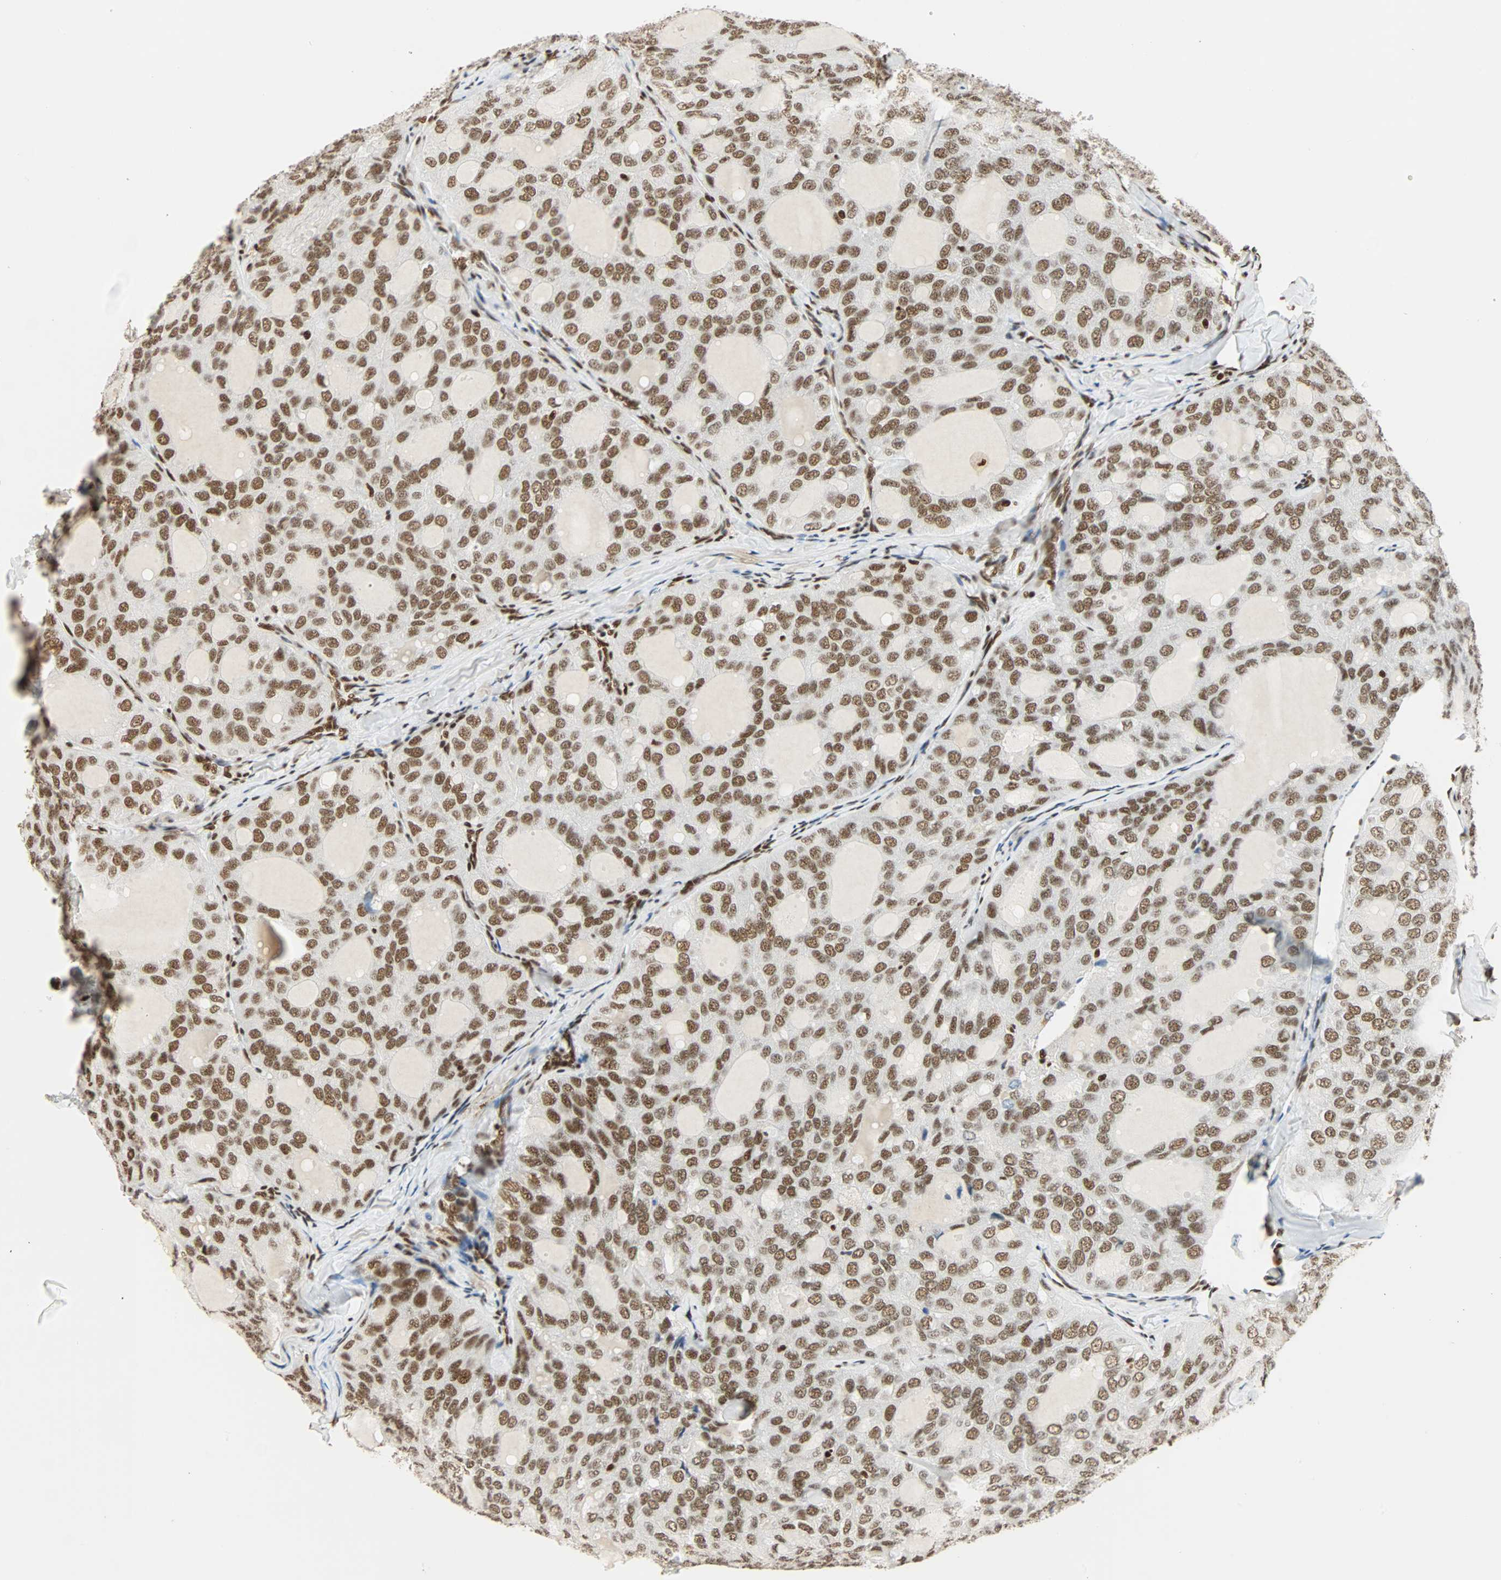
{"staining": {"intensity": "moderate", "quantity": ">75%", "location": "nuclear"}, "tissue": "thyroid cancer", "cell_type": "Tumor cells", "image_type": "cancer", "snomed": [{"axis": "morphology", "description": "Follicular adenoma carcinoma, NOS"}, {"axis": "topography", "description": "Thyroid gland"}], "caption": "A micrograph showing moderate nuclear staining in approximately >75% of tumor cells in thyroid cancer (follicular adenoma carcinoma), as visualized by brown immunohistochemical staining.", "gene": "CDK12", "patient": {"sex": "male", "age": 75}}